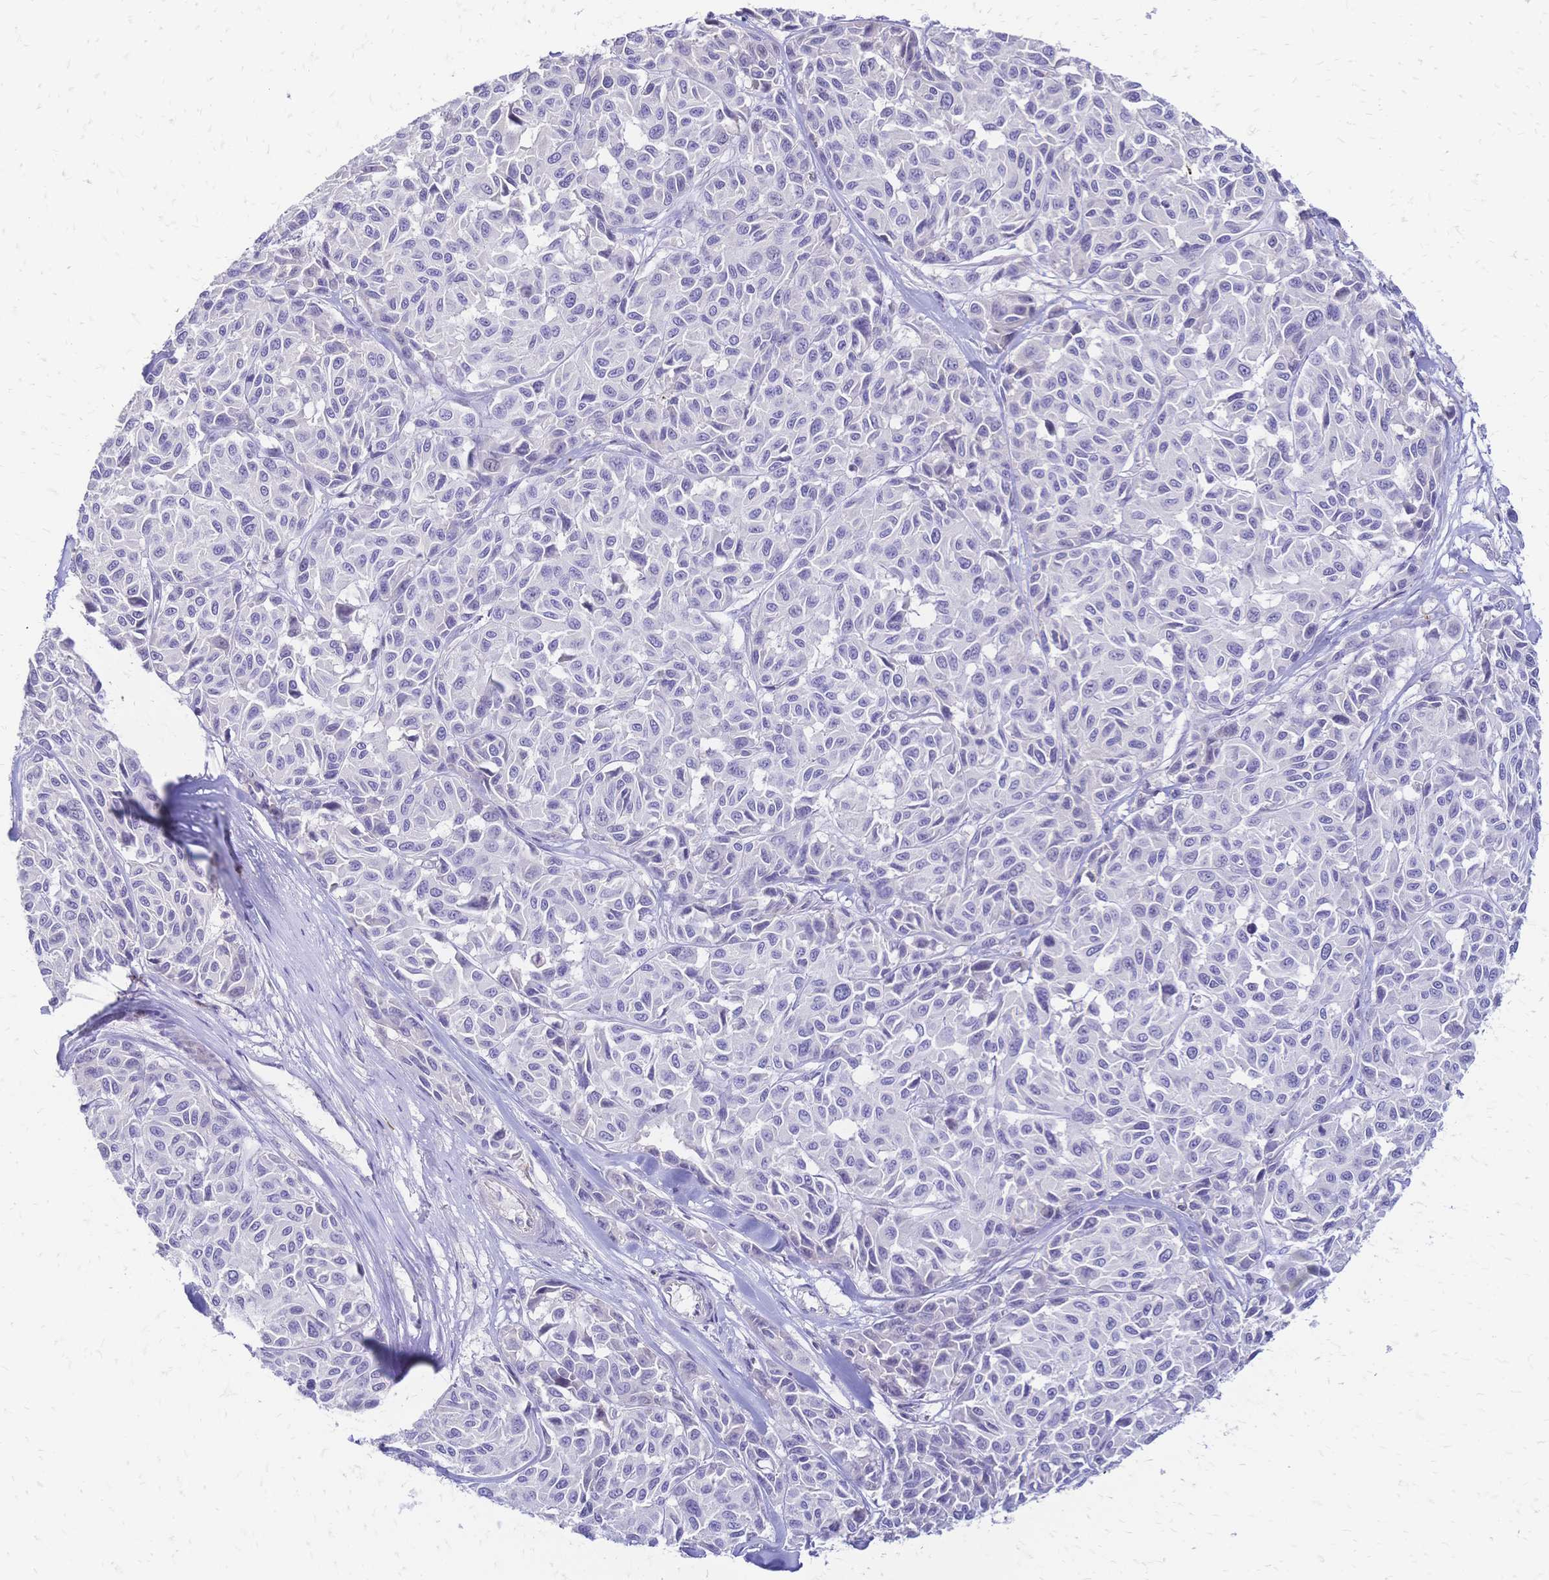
{"staining": {"intensity": "negative", "quantity": "none", "location": "none"}, "tissue": "melanoma", "cell_type": "Tumor cells", "image_type": "cancer", "snomed": [{"axis": "morphology", "description": "Malignant melanoma, NOS"}, {"axis": "topography", "description": "Skin"}], "caption": "Micrograph shows no protein staining in tumor cells of melanoma tissue.", "gene": "IL2RA", "patient": {"sex": "female", "age": 66}}